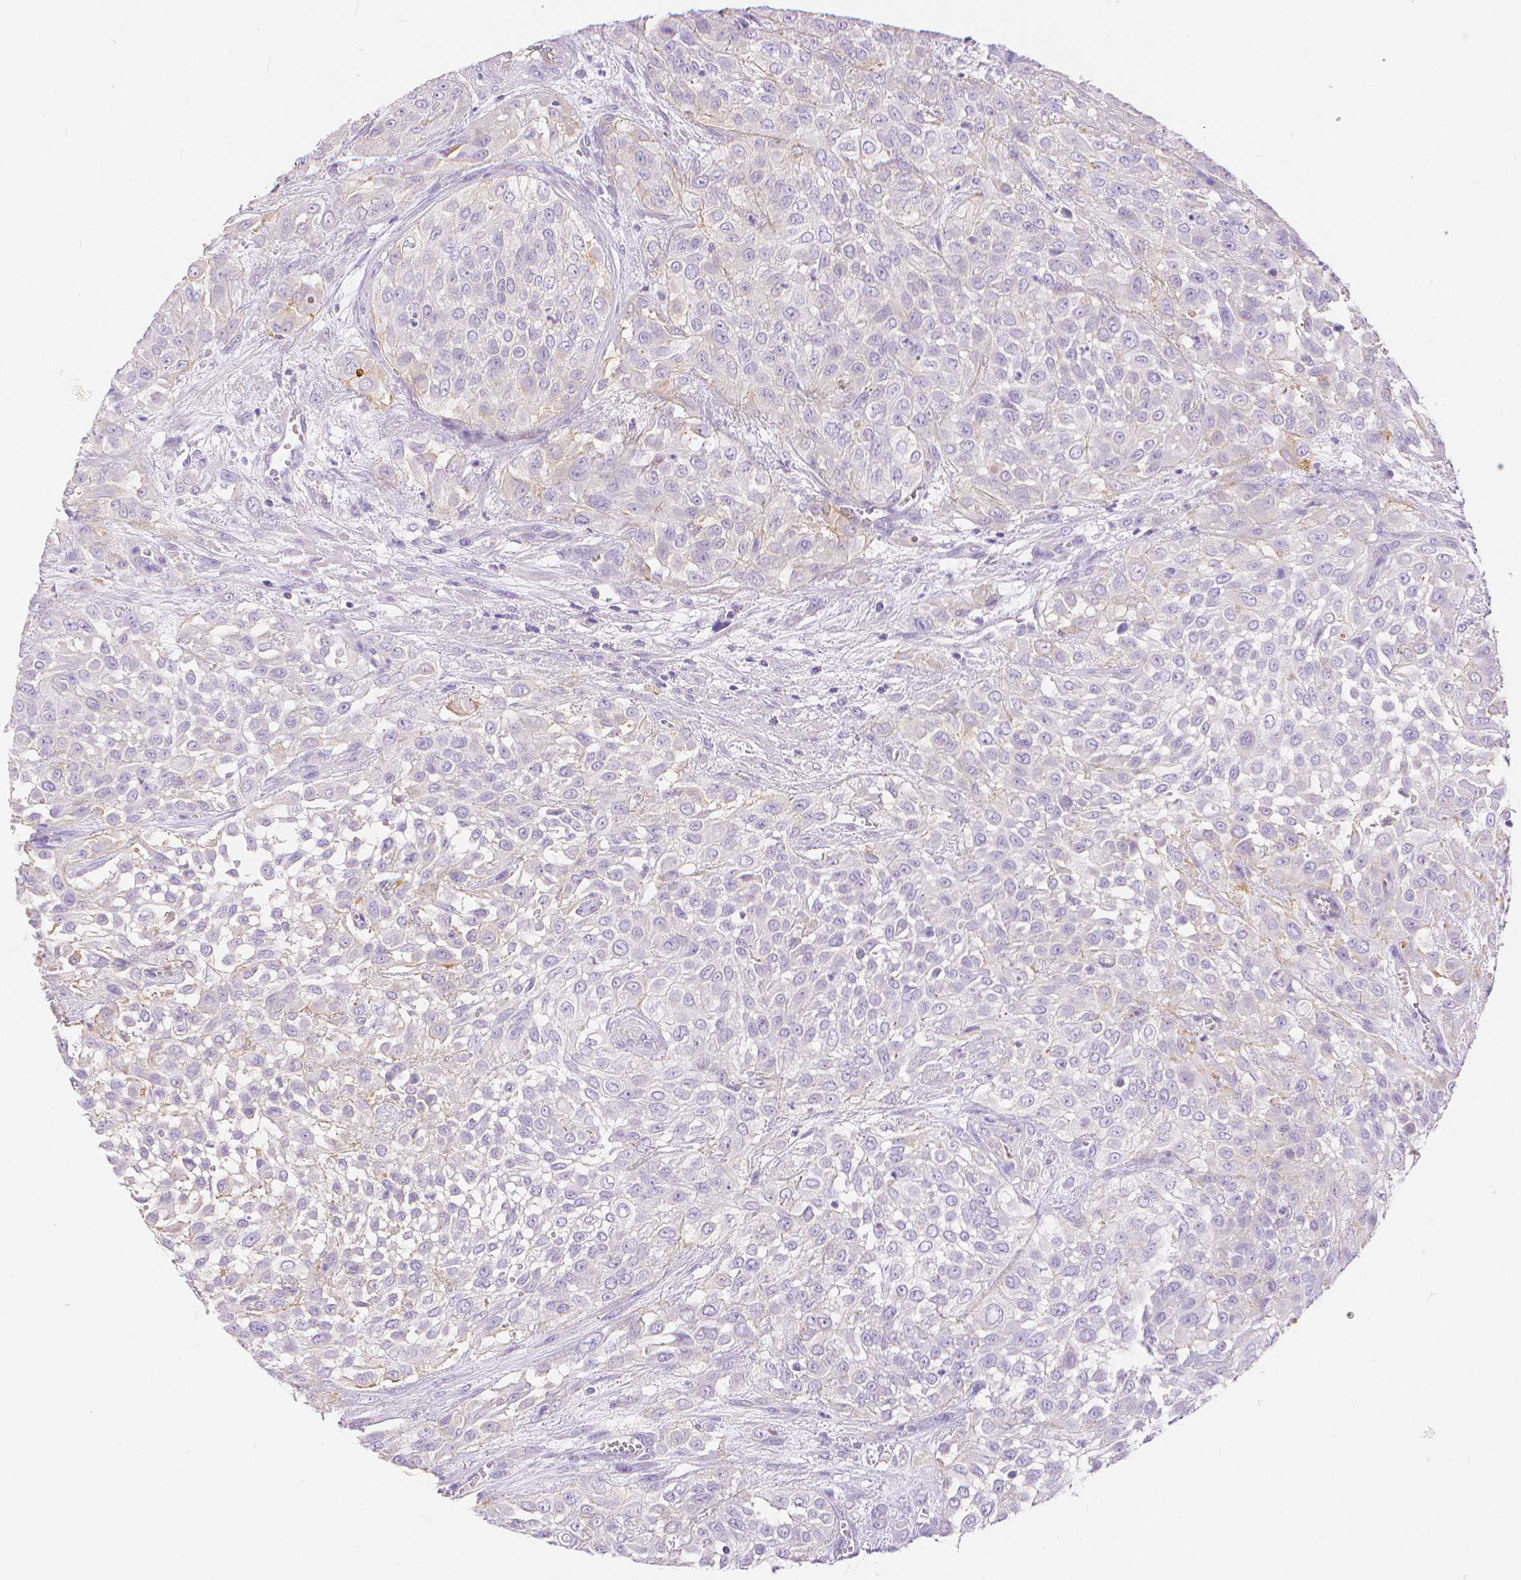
{"staining": {"intensity": "negative", "quantity": "none", "location": "none"}, "tissue": "urothelial cancer", "cell_type": "Tumor cells", "image_type": "cancer", "snomed": [{"axis": "morphology", "description": "Urothelial carcinoma, High grade"}, {"axis": "topography", "description": "Urinary bladder"}], "caption": "Immunohistochemical staining of urothelial cancer reveals no significant expression in tumor cells. Brightfield microscopy of immunohistochemistry stained with DAB (3,3'-diaminobenzidine) (brown) and hematoxylin (blue), captured at high magnification.", "gene": "SLC27A5", "patient": {"sex": "male", "age": 57}}